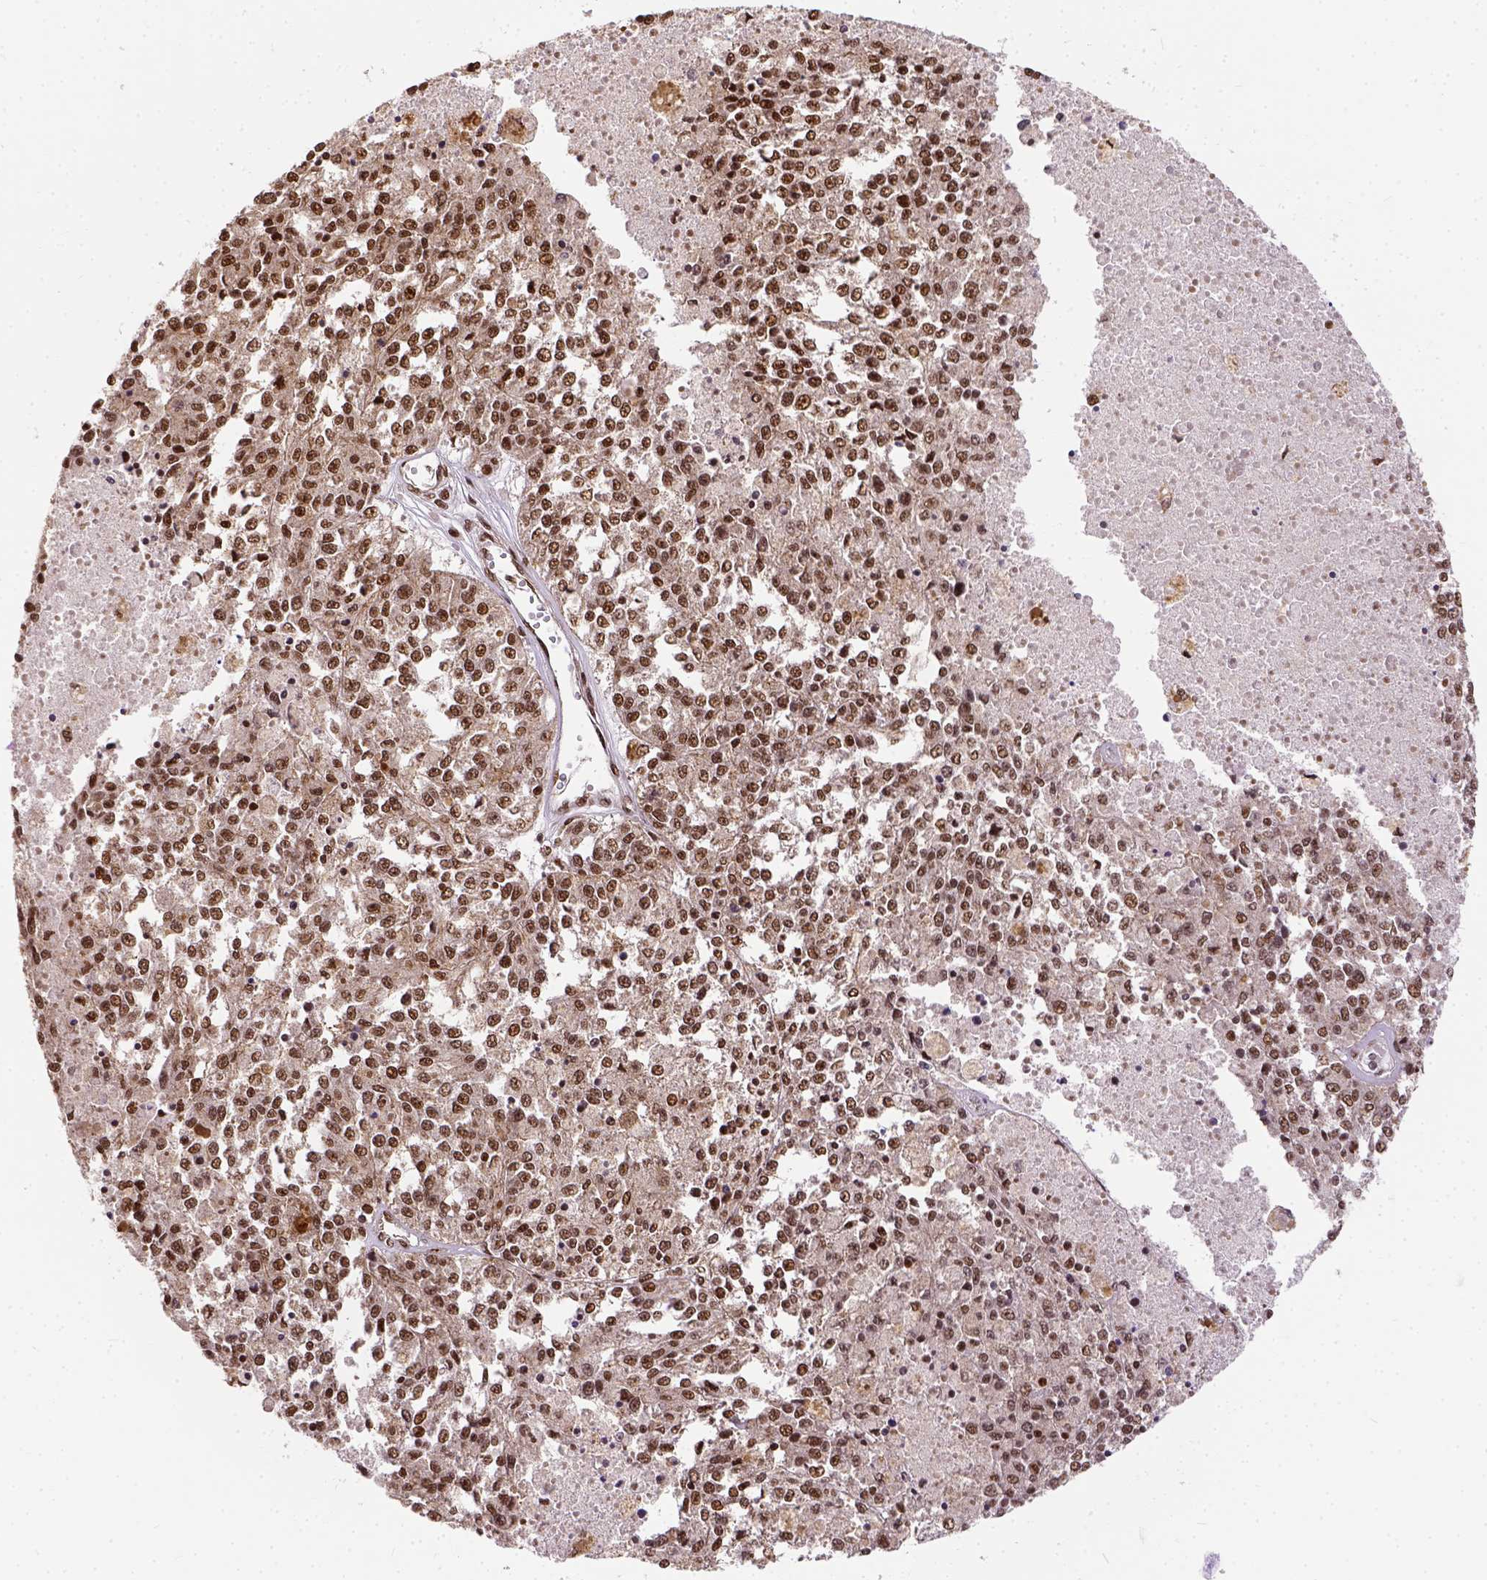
{"staining": {"intensity": "moderate", "quantity": ">75%", "location": "nuclear"}, "tissue": "melanoma", "cell_type": "Tumor cells", "image_type": "cancer", "snomed": [{"axis": "morphology", "description": "Malignant melanoma, Metastatic site"}, {"axis": "topography", "description": "Lymph node"}], "caption": "A histopathology image of human melanoma stained for a protein exhibits moderate nuclear brown staining in tumor cells.", "gene": "NACC1", "patient": {"sex": "female", "age": 64}}